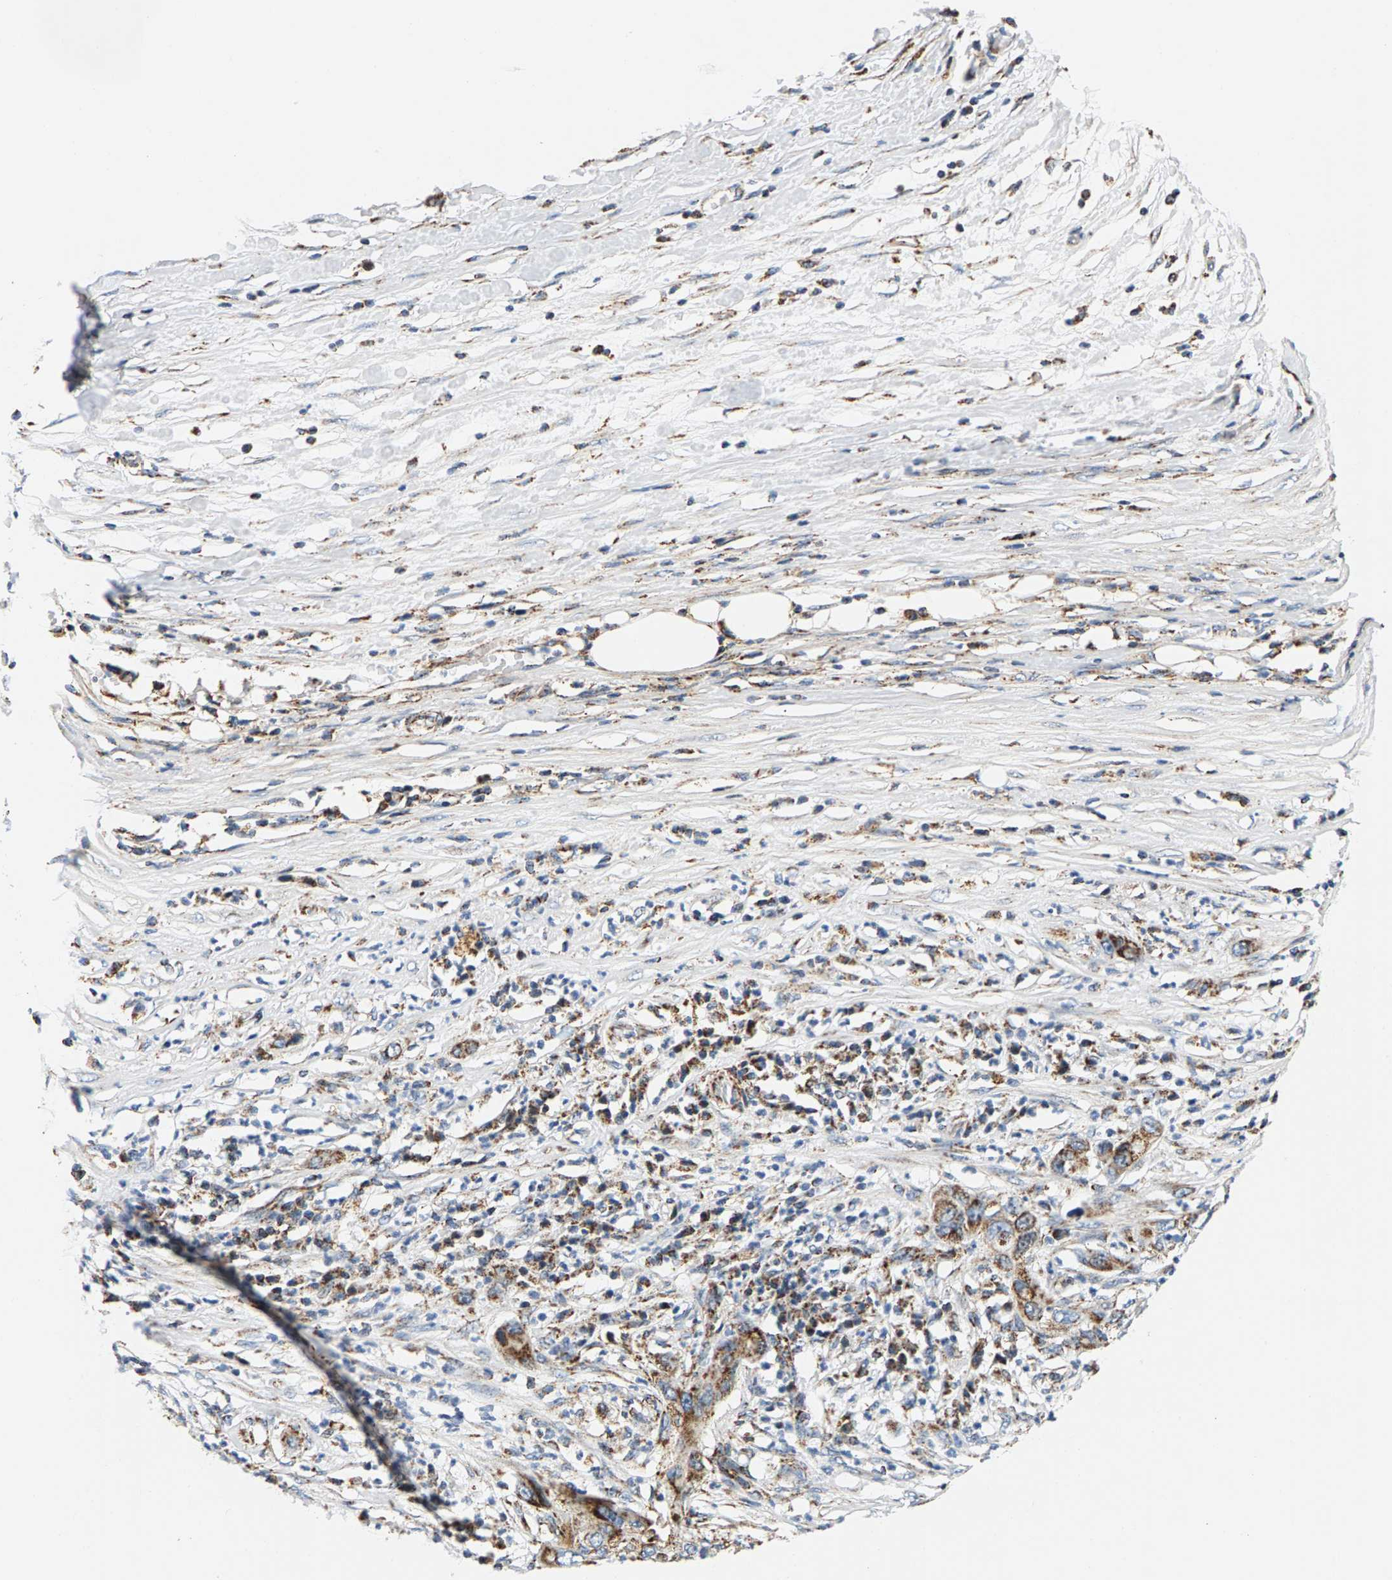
{"staining": {"intensity": "moderate", "quantity": ">75%", "location": "cytoplasmic/membranous"}, "tissue": "pancreatic cancer", "cell_type": "Tumor cells", "image_type": "cancer", "snomed": [{"axis": "morphology", "description": "Adenocarcinoma, NOS"}, {"axis": "topography", "description": "Pancreas"}], "caption": "This is a micrograph of immunohistochemistry (IHC) staining of pancreatic cancer (adenocarcinoma), which shows moderate staining in the cytoplasmic/membranous of tumor cells.", "gene": "PDE1A", "patient": {"sex": "female", "age": 78}}